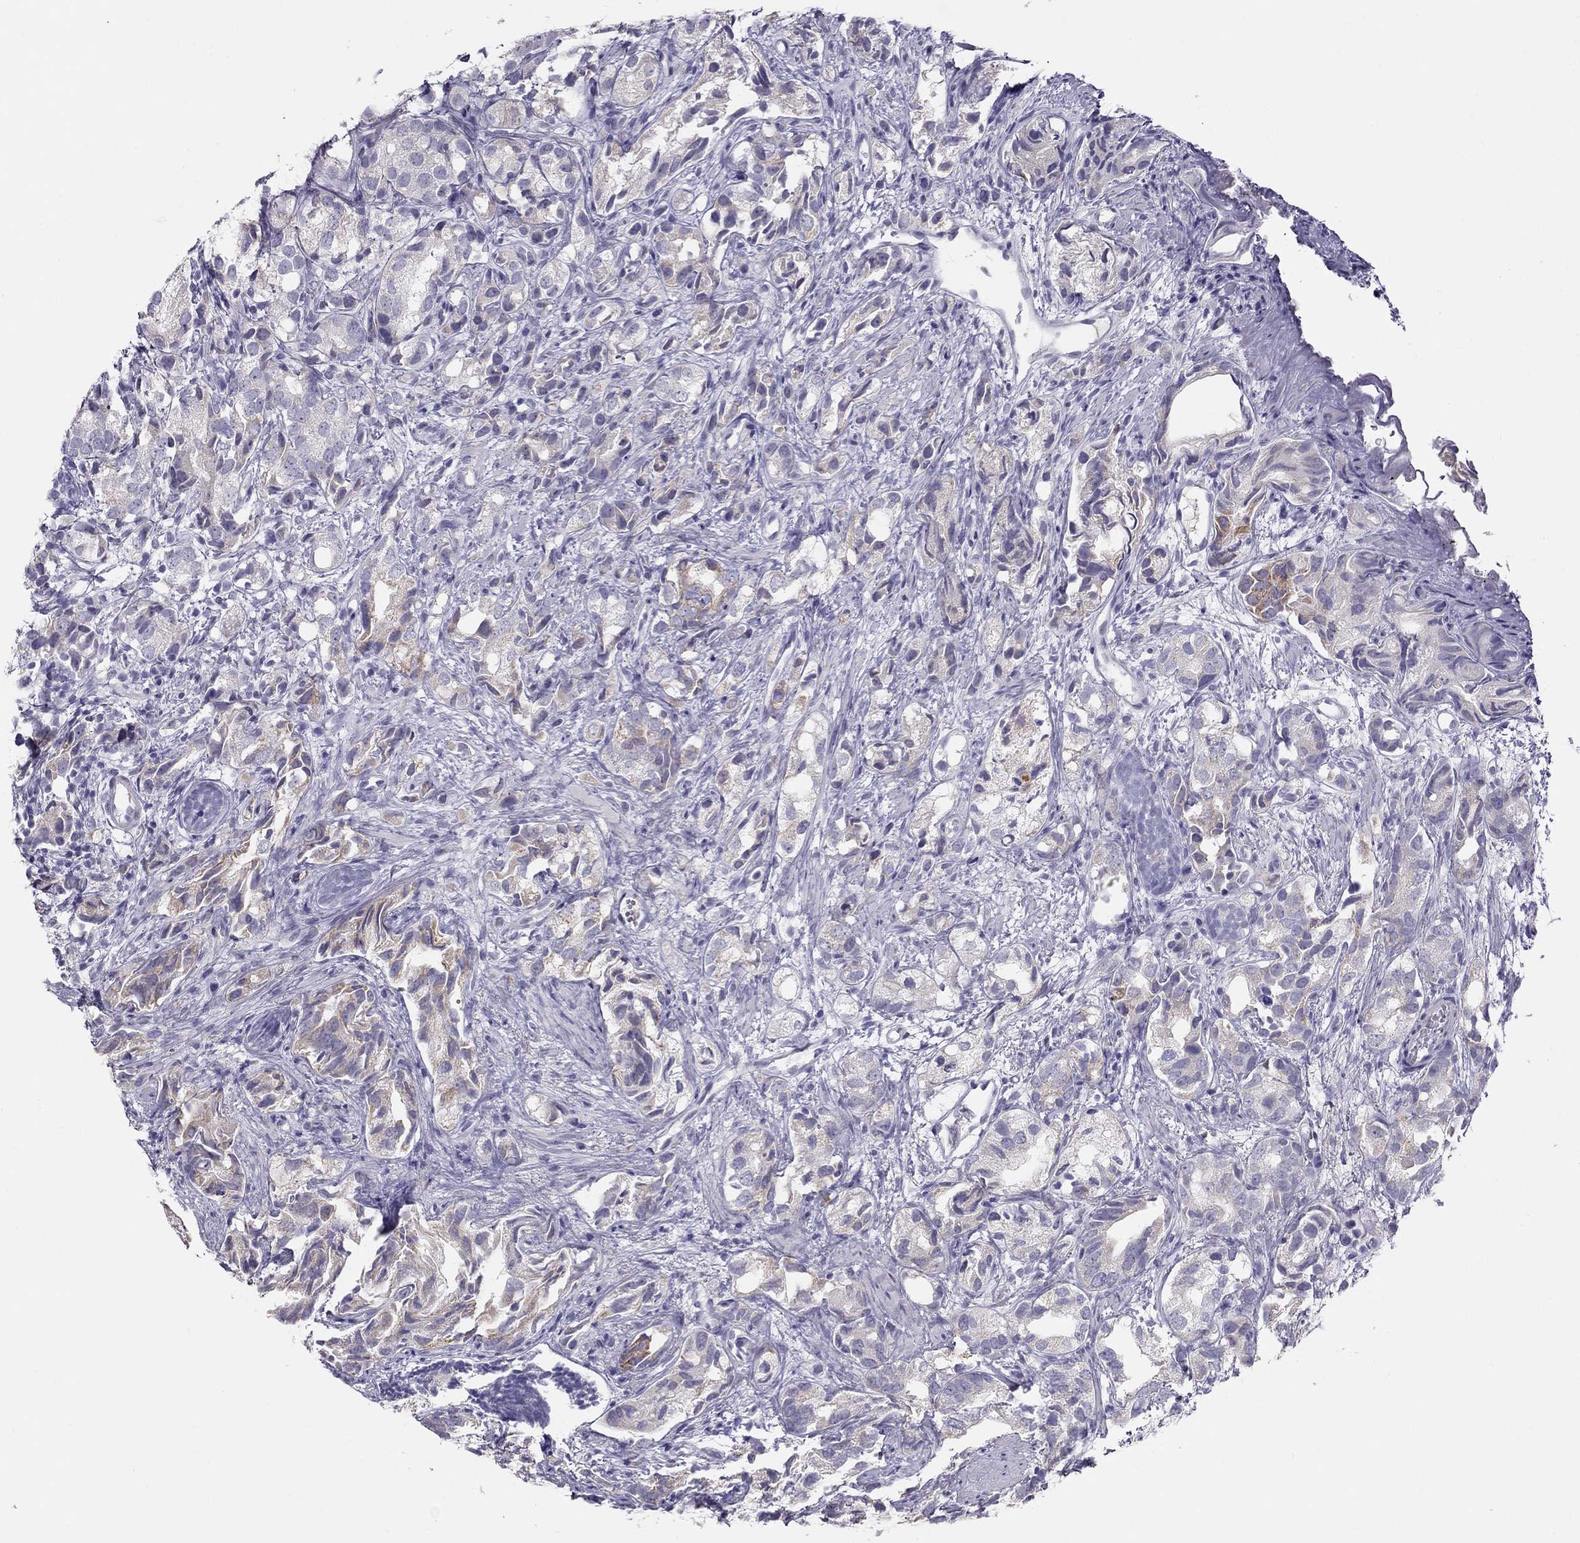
{"staining": {"intensity": "weak", "quantity": "<25%", "location": "cytoplasmic/membranous"}, "tissue": "prostate cancer", "cell_type": "Tumor cells", "image_type": "cancer", "snomed": [{"axis": "morphology", "description": "Adenocarcinoma, High grade"}, {"axis": "topography", "description": "Prostate"}], "caption": "Tumor cells are negative for protein expression in human high-grade adenocarcinoma (prostate).", "gene": "KCNV2", "patient": {"sex": "male", "age": 82}}